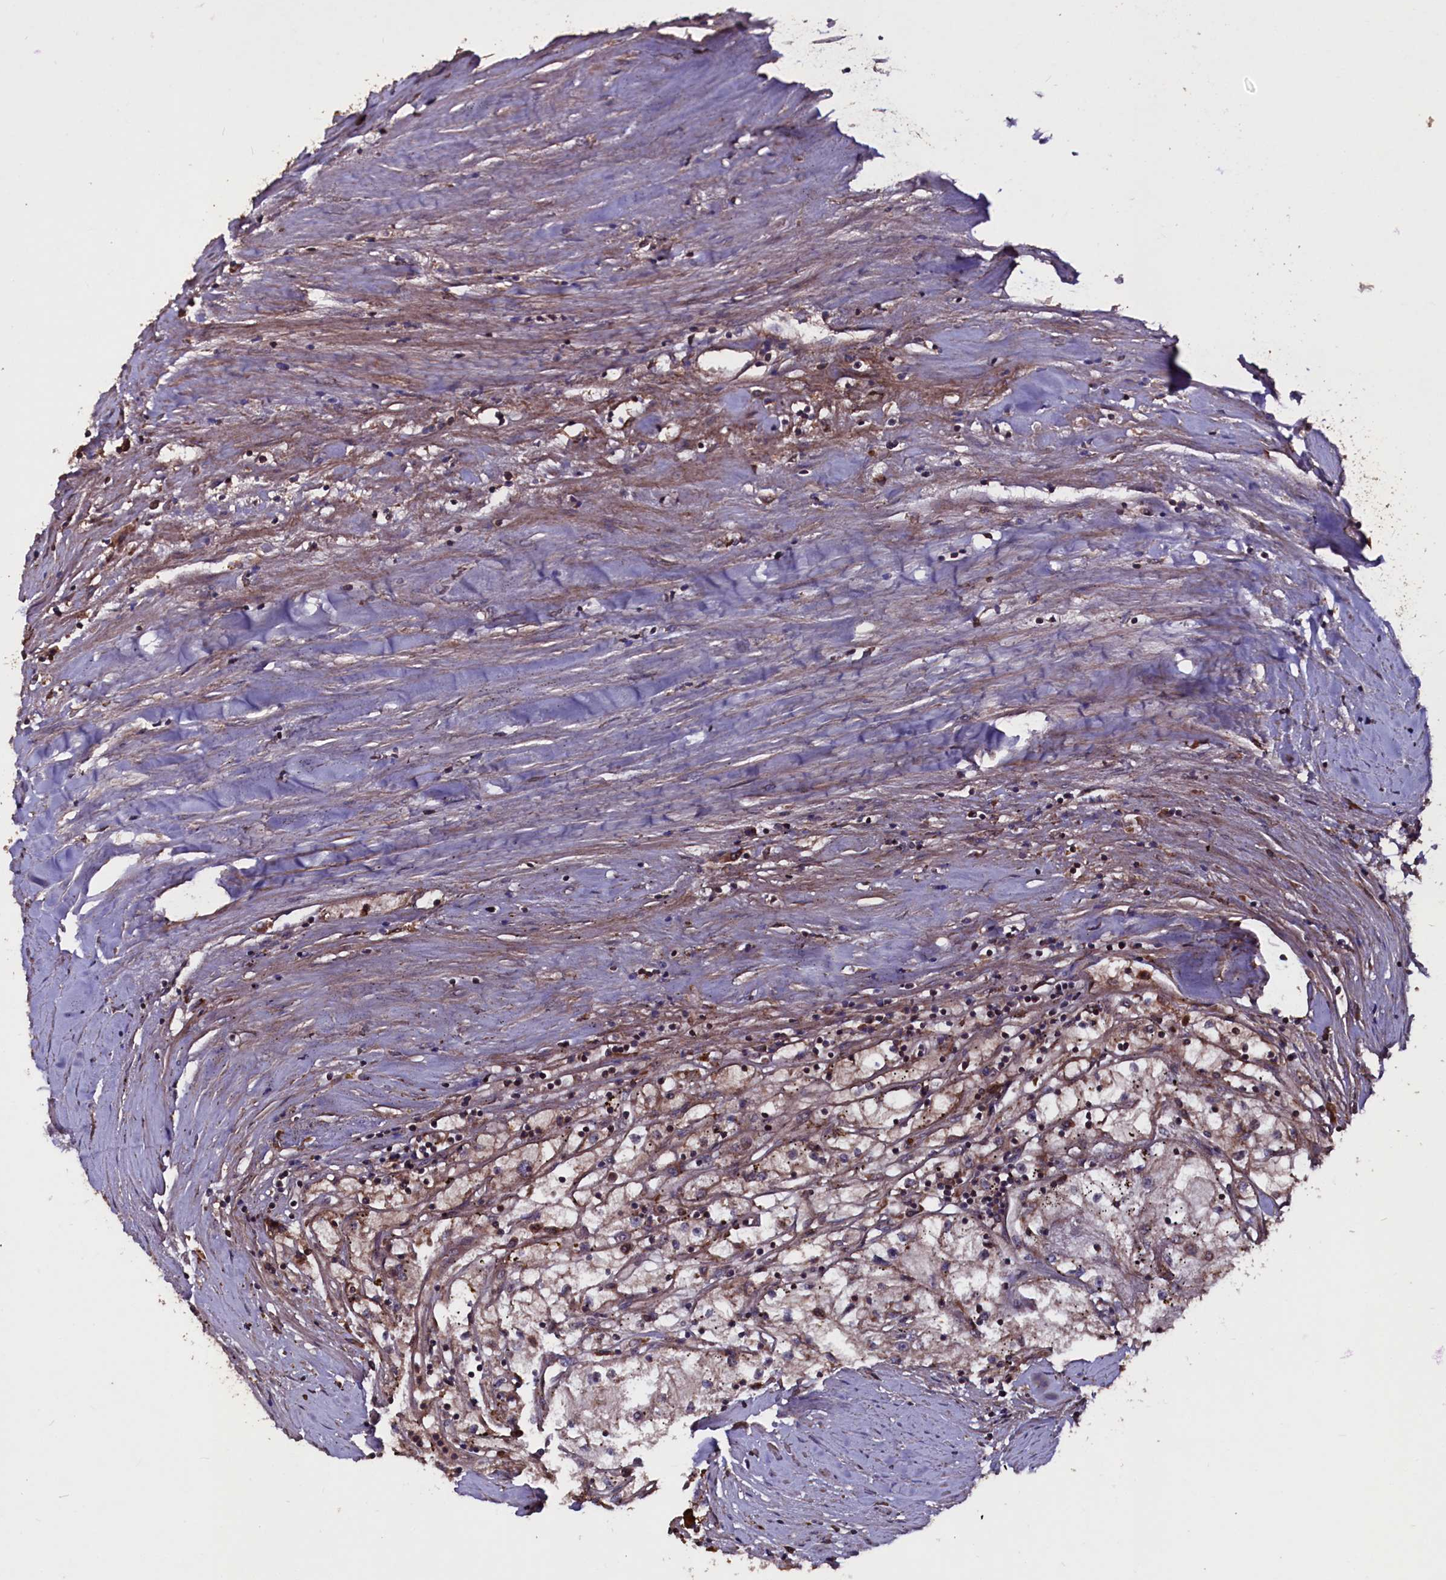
{"staining": {"intensity": "weak", "quantity": "25%-75%", "location": "cytoplasmic/membranous"}, "tissue": "renal cancer", "cell_type": "Tumor cells", "image_type": "cancer", "snomed": [{"axis": "morphology", "description": "Adenocarcinoma, NOS"}, {"axis": "topography", "description": "Kidney"}], "caption": "Immunohistochemistry staining of renal adenocarcinoma, which exhibits low levels of weak cytoplasmic/membranous expression in approximately 25%-75% of tumor cells indicating weak cytoplasmic/membranous protein positivity. The staining was performed using DAB (3,3'-diaminobenzidine) (brown) for protein detection and nuclei were counterstained in hematoxylin (blue).", "gene": "MYO1H", "patient": {"sex": "male", "age": 56}}